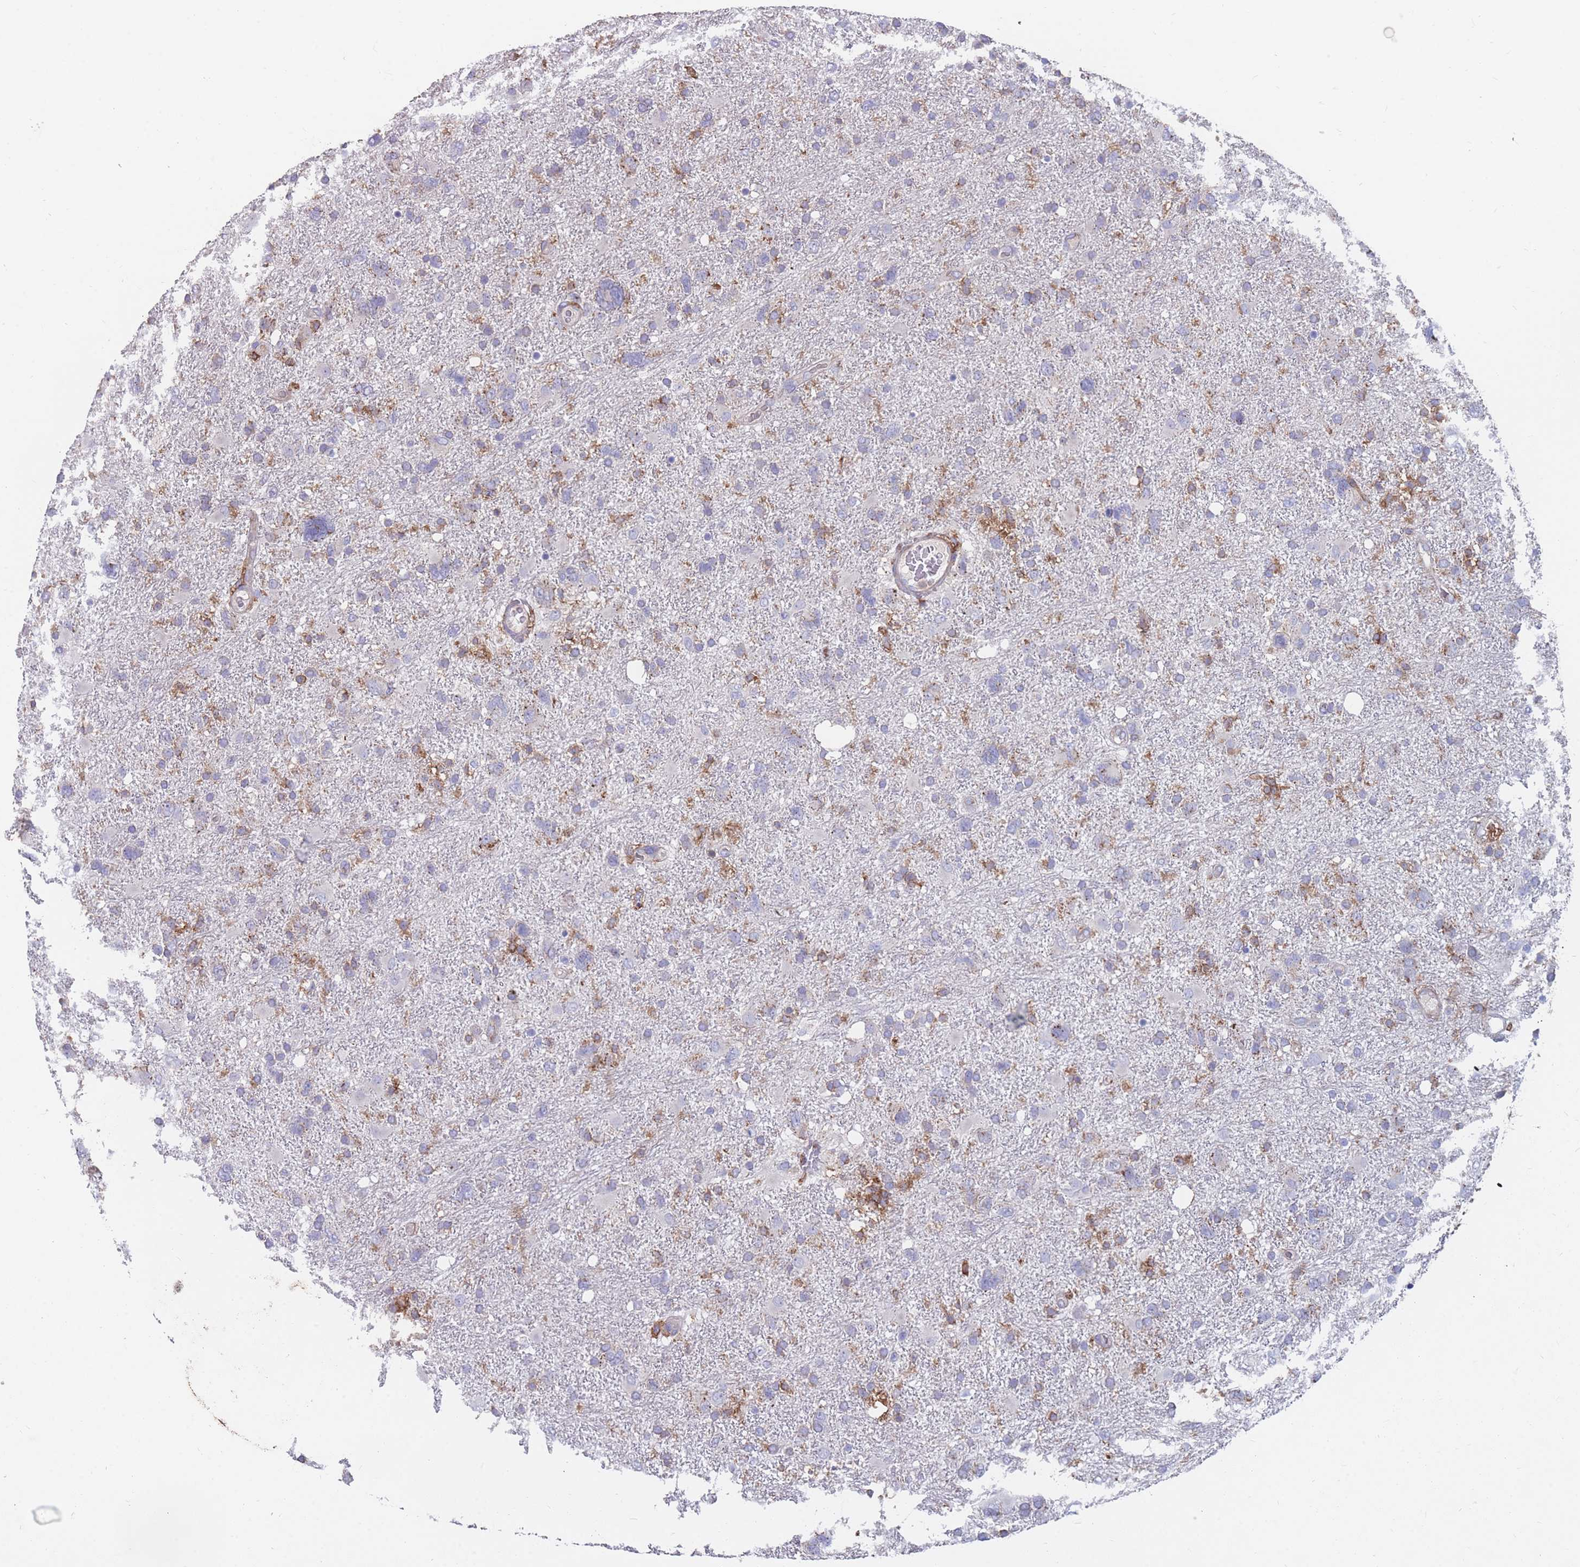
{"staining": {"intensity": "moderate", "quantity": "<25%", "location": "cytoplasmic/membranous"}, "tissue": "glioma", "cell_type": "Tumor cells", "image_type": "cancer", "snomed": [{"axis": "morphology", "description": "Glioma, malignant, High grade"}, {"axis": "topography", "description": "Brain"}], "caption": "Glioma stained with immunohistochemistry exhibits moderate cytoplasmic/membranous positivity in approximately <25% of tumor cells.", "gene": "CD33", "patient": {"sex": "male", "age": 61}}